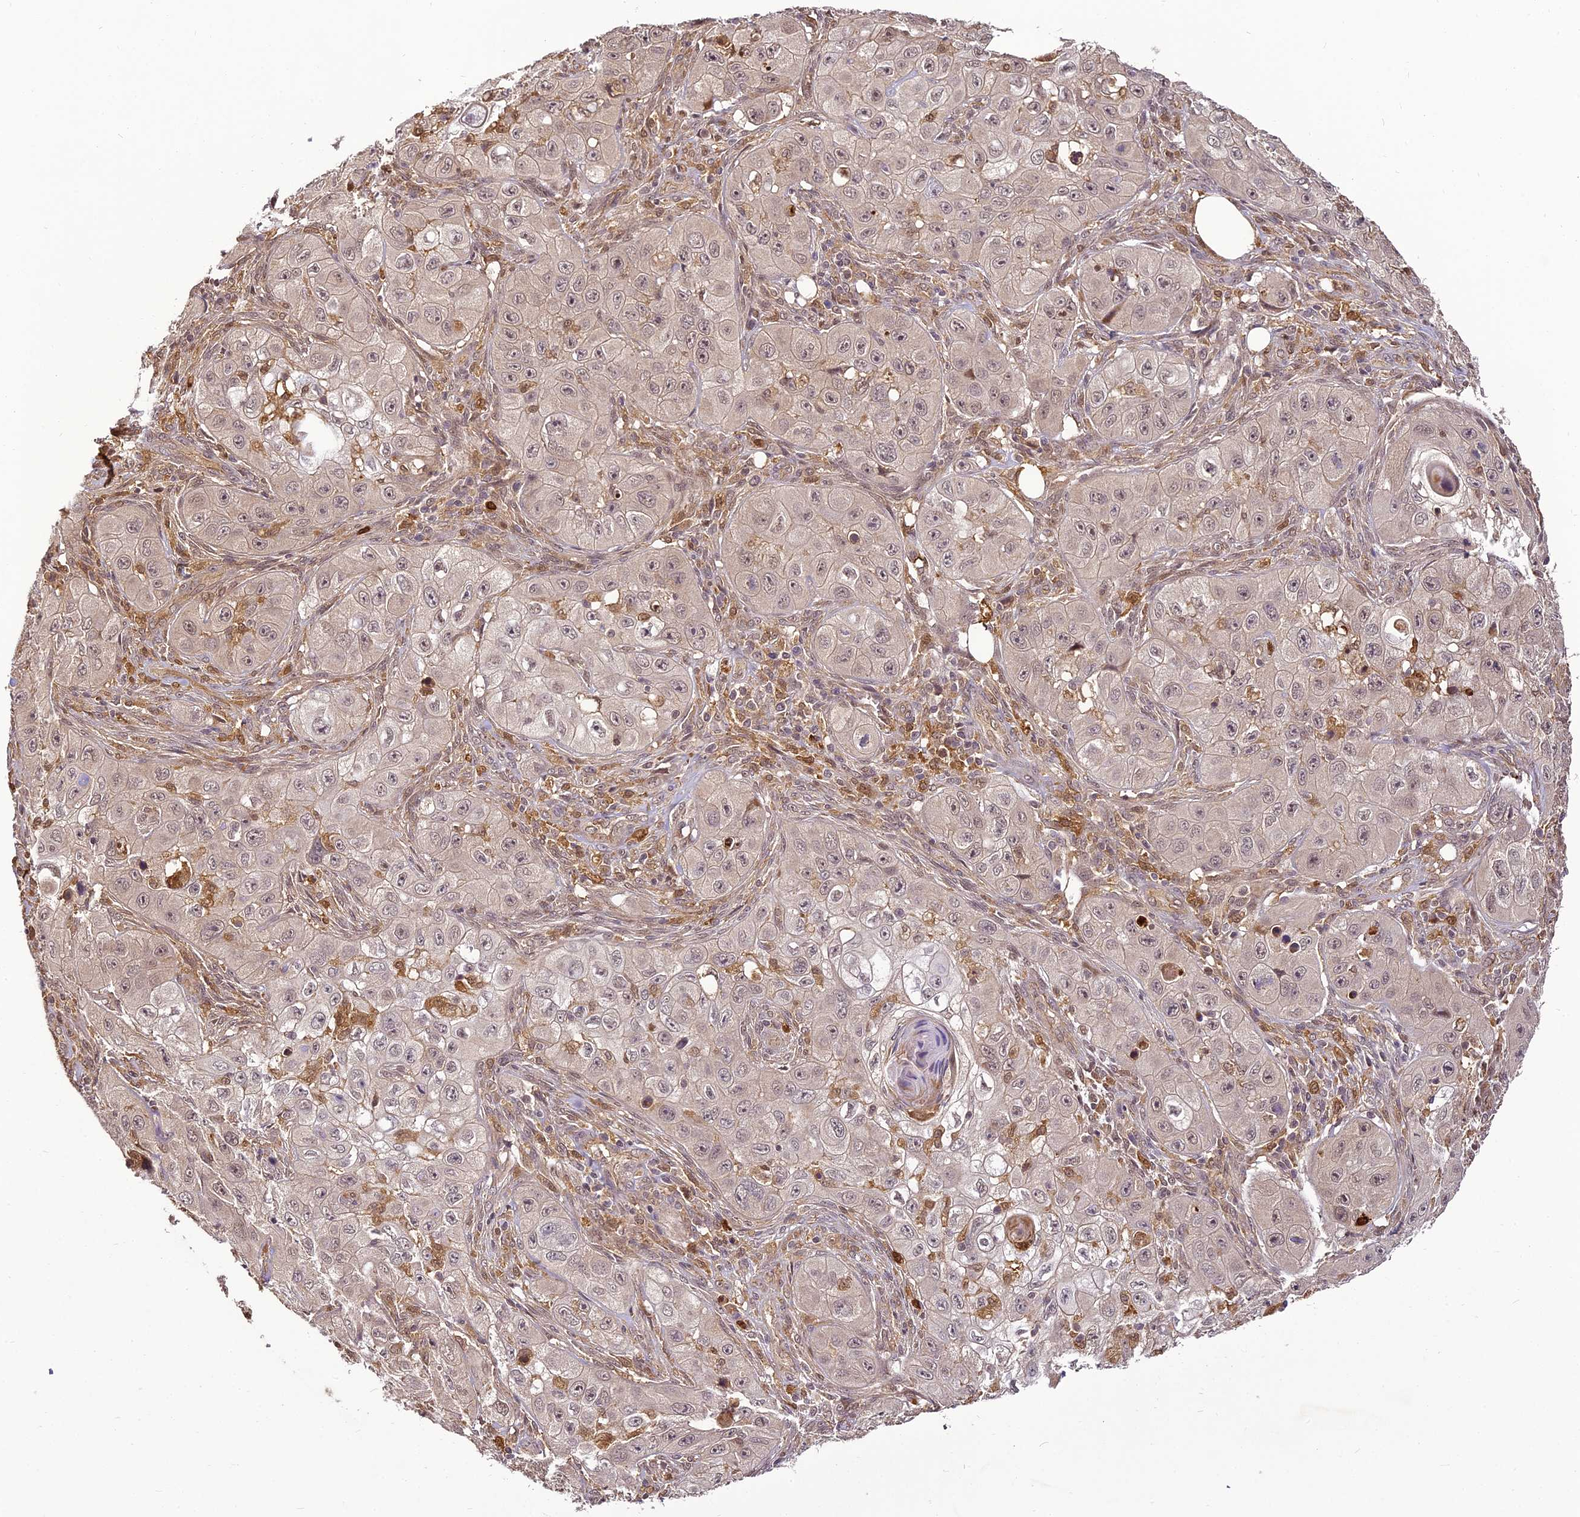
{"staining": {"intensity": "weak", "quantity": "<25%", "location": "cytoplasmic/membranous"}, "tissue": "skin cancer", "cell_type": "Tumor cells", "image_type": "cancer", "snomed": [{"axis": "morphology", "description": "Squamous cell carcinoma, NOS"}, {"axis": "topography", "description": "Skin"}, {"axis": "topography", "description": "Subcutis"}], "caption": "Tumor cells show no significant positivity in skin cancer (squamous cell carcinoma). (Stains: DAB (3,3'-diaminobenzidine) immunohistochemistry with hematoxylin counter stain, Microscopy: brightfield microscopy at high magnification).", "gene": "BCDIN3D", "patient": {"sex": "male", "age": 73}}